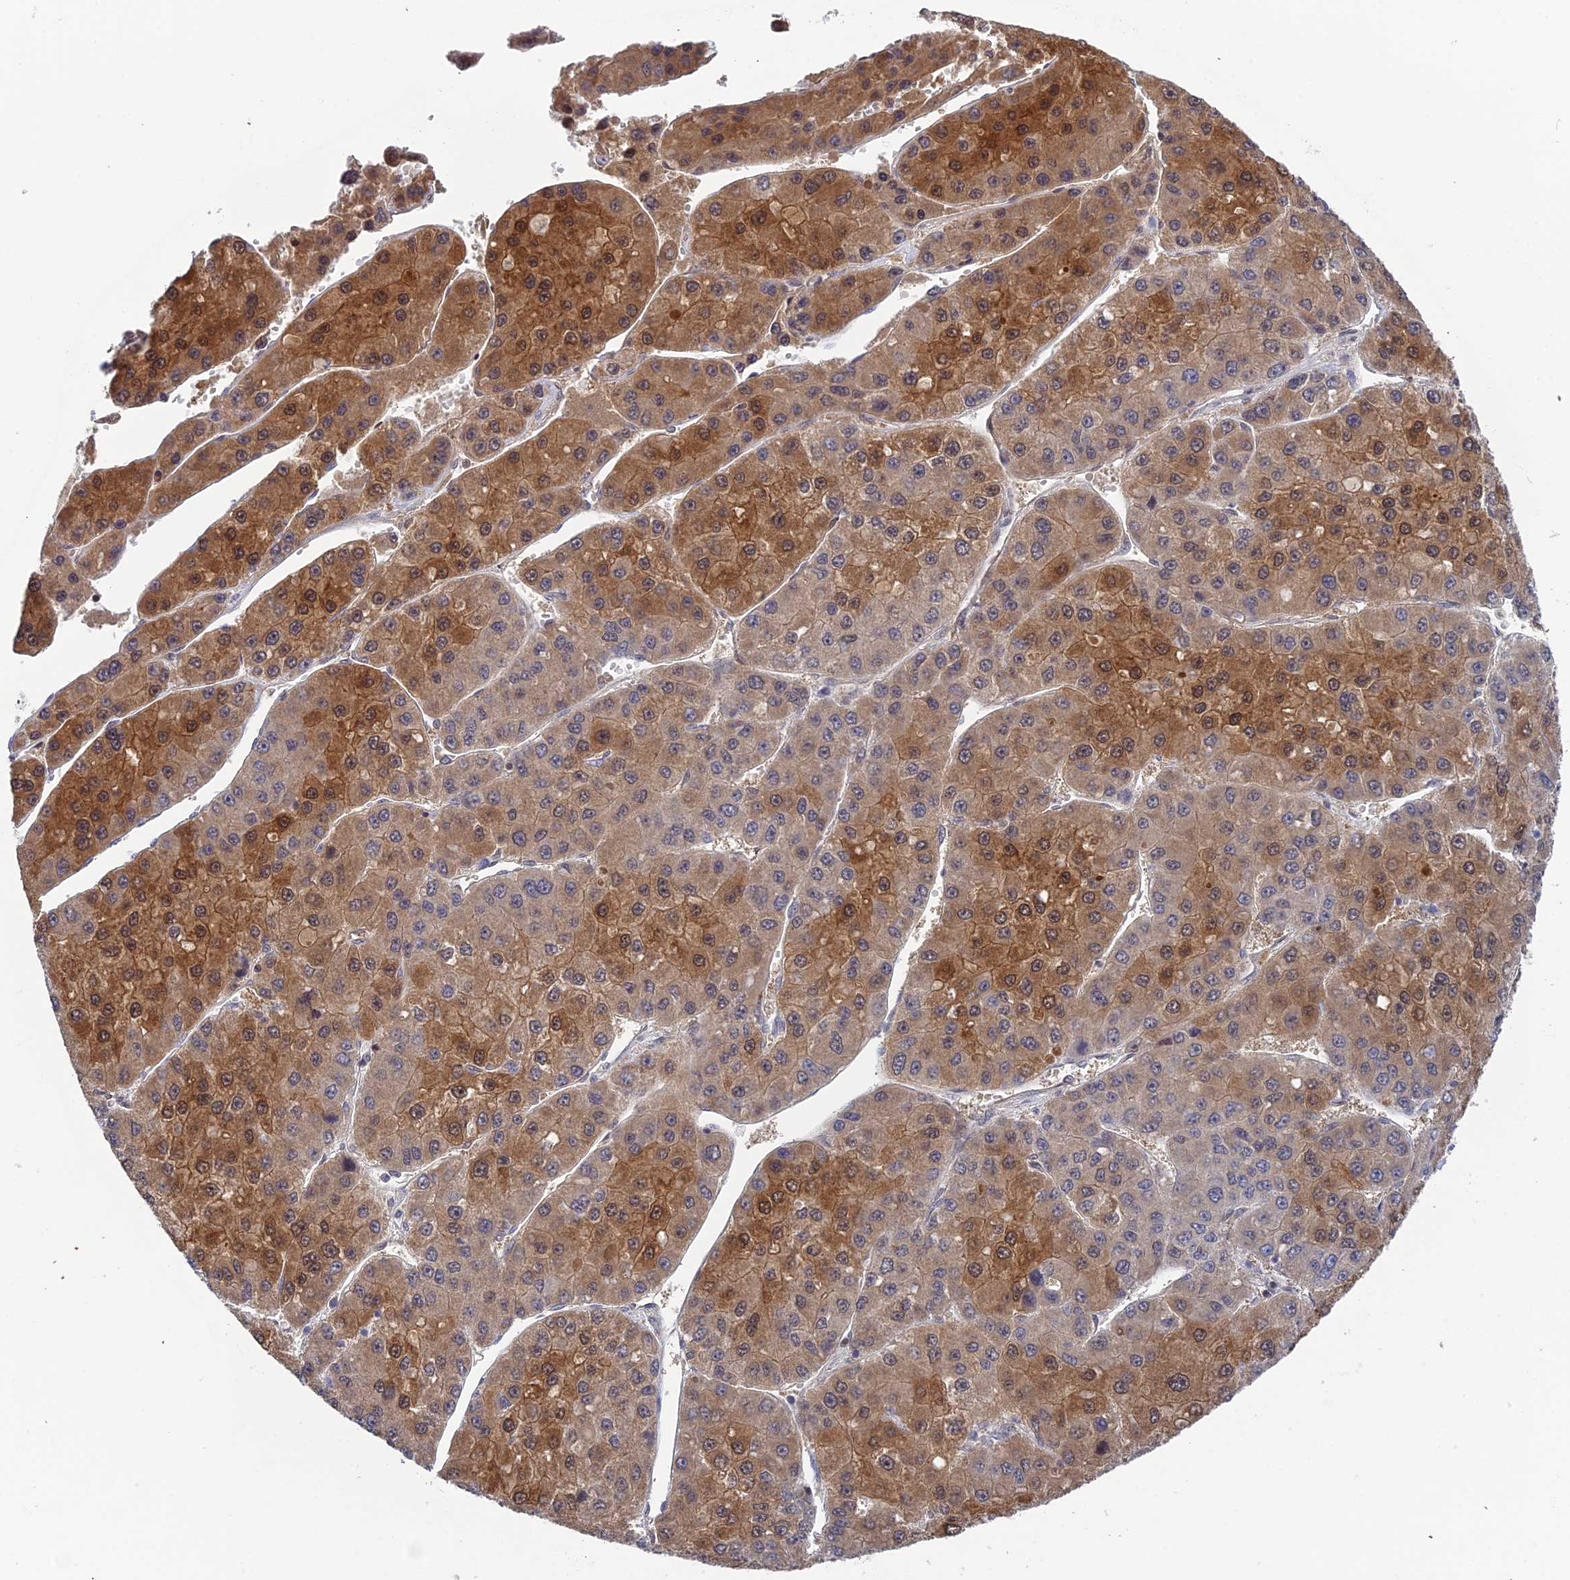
{"staining": {"intensity": "moderate", "quantity": ">75%", "location": "cytoplasmic/membranous"}, "tissue": "liver cancer", "cell_type": "Tumor cells", "image_type": "cancer", "snomed": [{"axis": "morphology", "description": "Carcinoma, Hepatocellular, NOS"}, {"axis": "topography", "description": "Liver"}], "caption": "There is medium levels of moderate cytoplasmic/membranous staining in tumor cells of liver cancer, as demonstrated by immunohistochemical staining (brown color).", "gene": "ELOA2", "patient": {"sex": "female", "age": 73}}